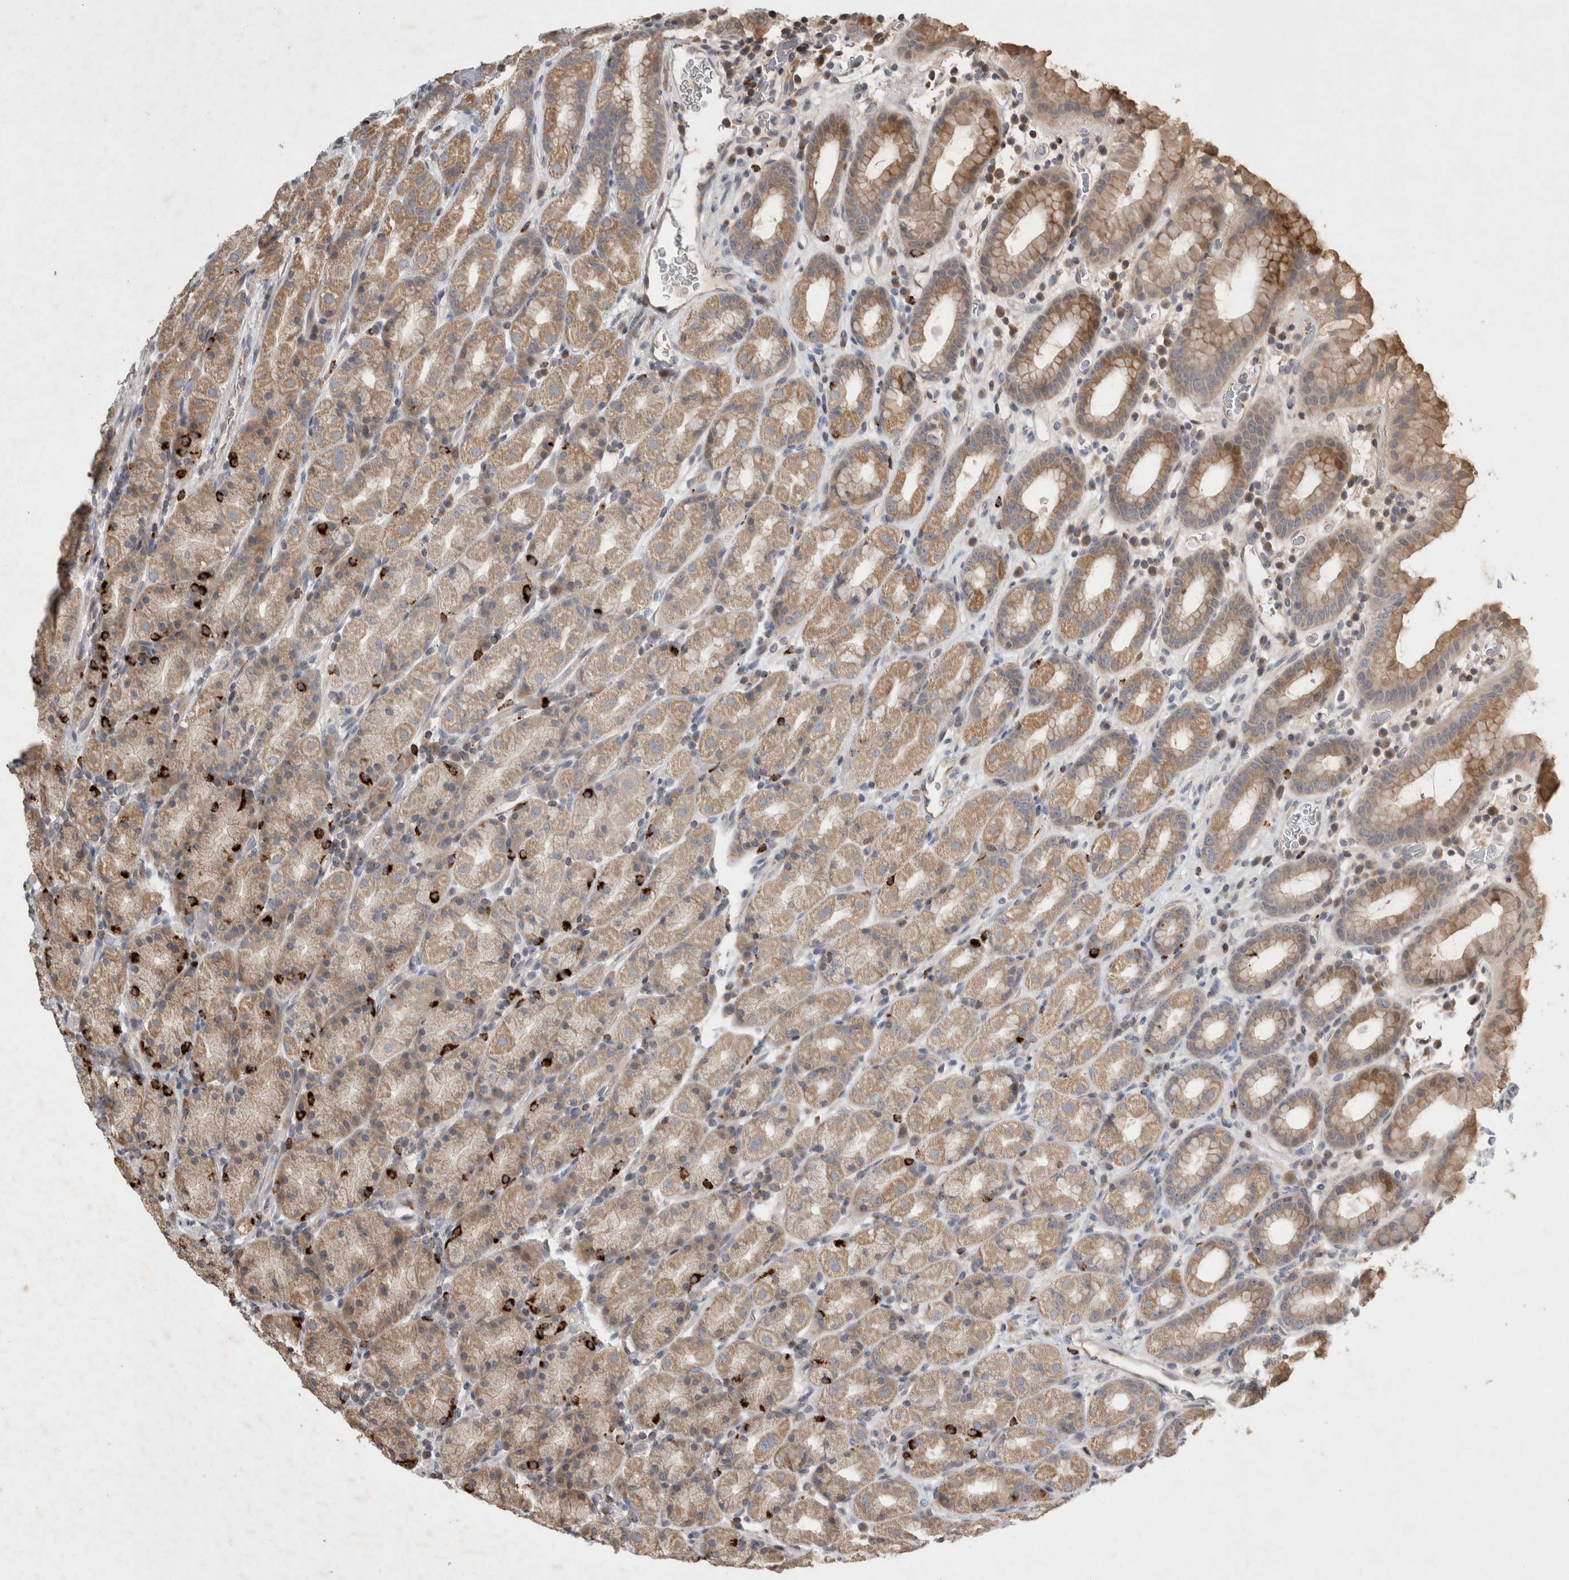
{"staining": {"intensity": "moderate", "quantity": ">75%", "location": "cytoplasmic/membranous"}, "tissue": "stomach", "cell_type": "Glandular cells", "image_type": "normal", "snomed": [{"axis": "morphology", "description": "Normal tissue, NOS"}, {"axis": "topography", "description": "Stomach, upper"}], "caption": "Immunohistochemistry of benign human stomach shows medium levels of moderate cytoplasmic/membranous staining in about >75% of glandular cells. (Stains: DAB (3,3'-diaminobenzidine) in brown, nuclei in blue, Microscopy: brightfield microscopy at high magnification).", "gene": "SERAC1", "patient": {"sex": "male", "age": 68}}